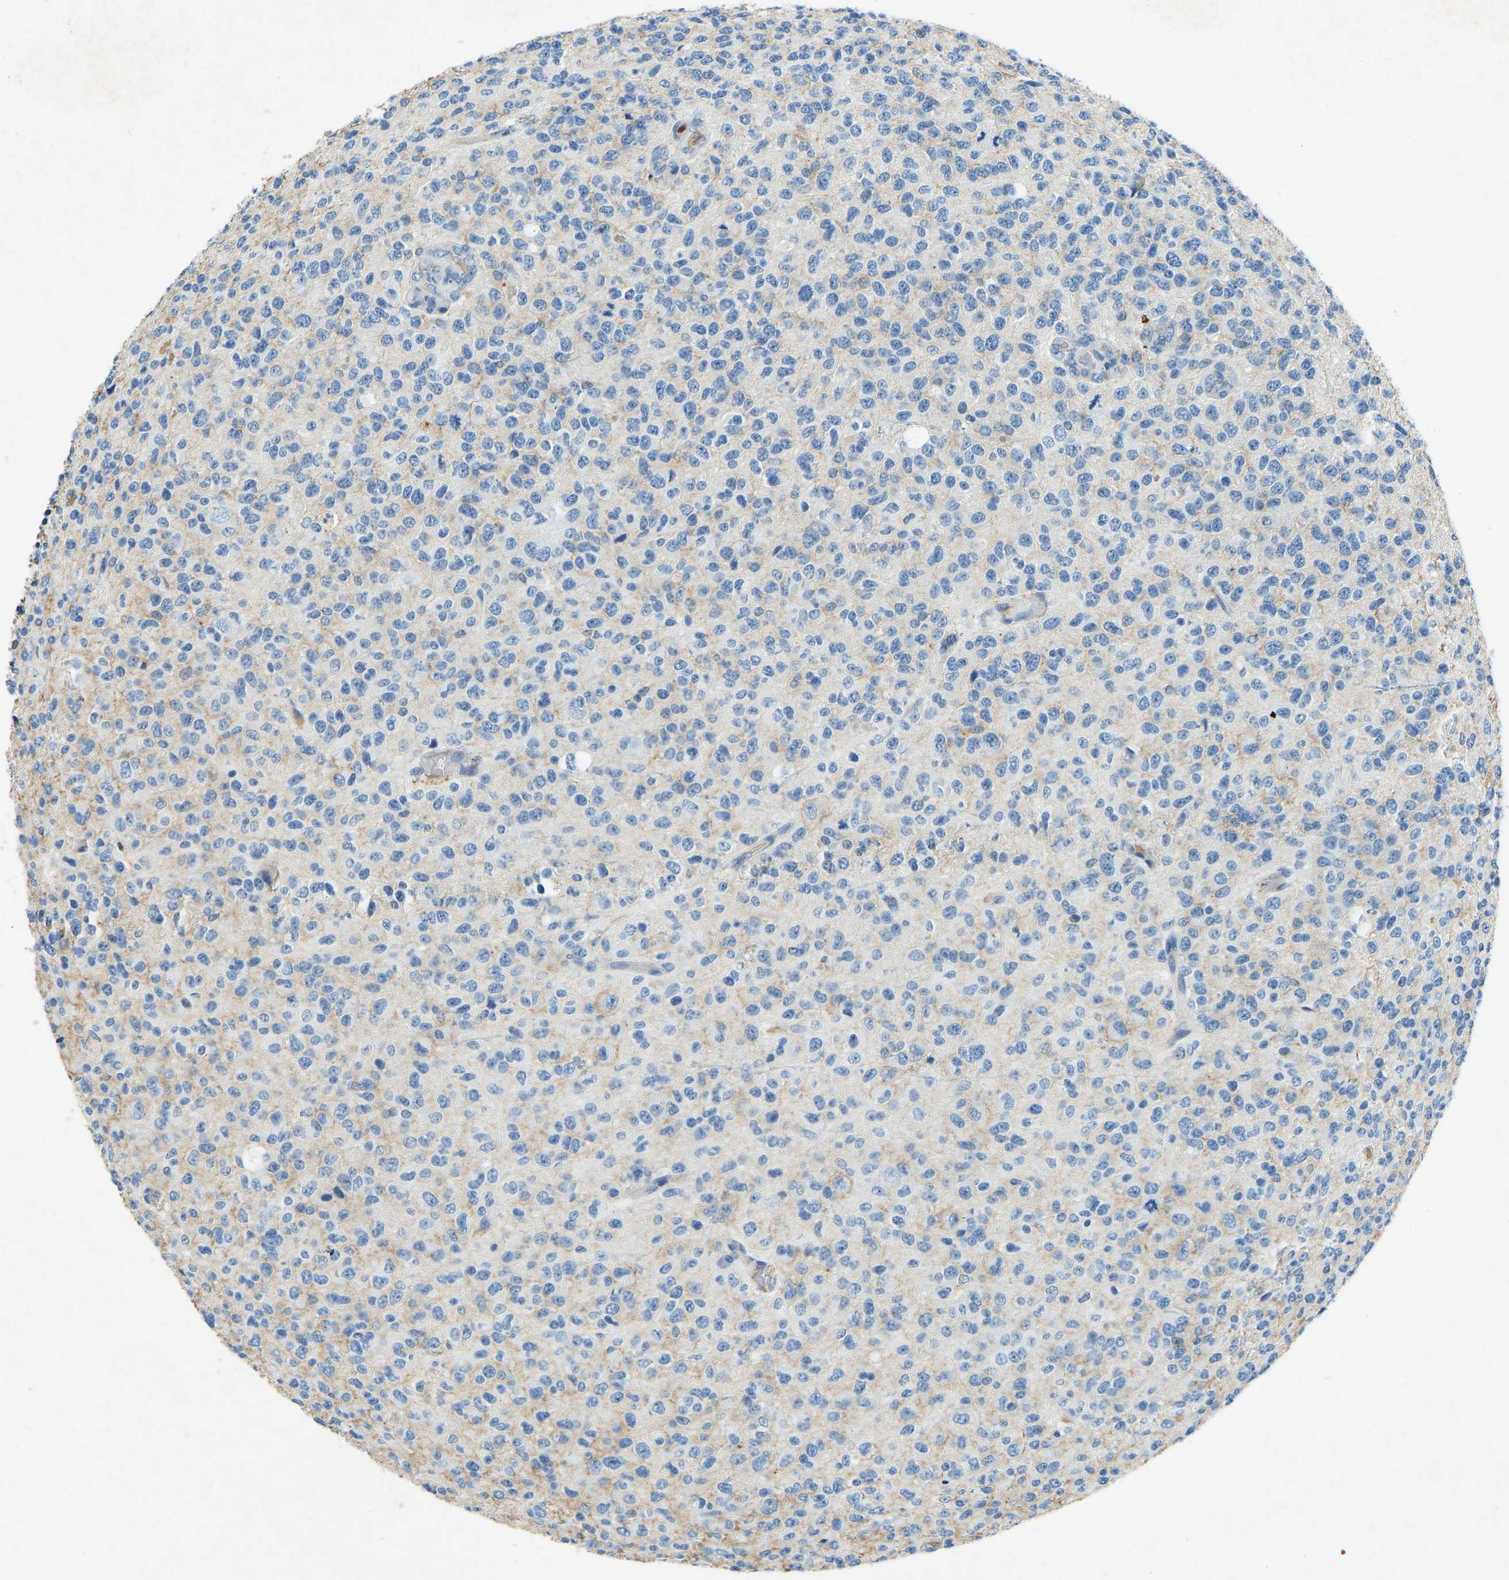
{"staining": {"intensity": "negative", "quantity": "none", "location": "none"}, "tissue": "glioma", "cell_type": "Tumor cells", "image_type": "cancer", "snomed": [{"axis": "morphology", "description": "Glioma, malignant, High grade"}, {"axis": "topography", "description": "pancreas cauda"}], "caption": "A photomicrograph of glioma stained for a protein demonstrates no brown staining in tumor cells.", "gene": "THBS4", "patient": {"sex": "male", "age": 60}}